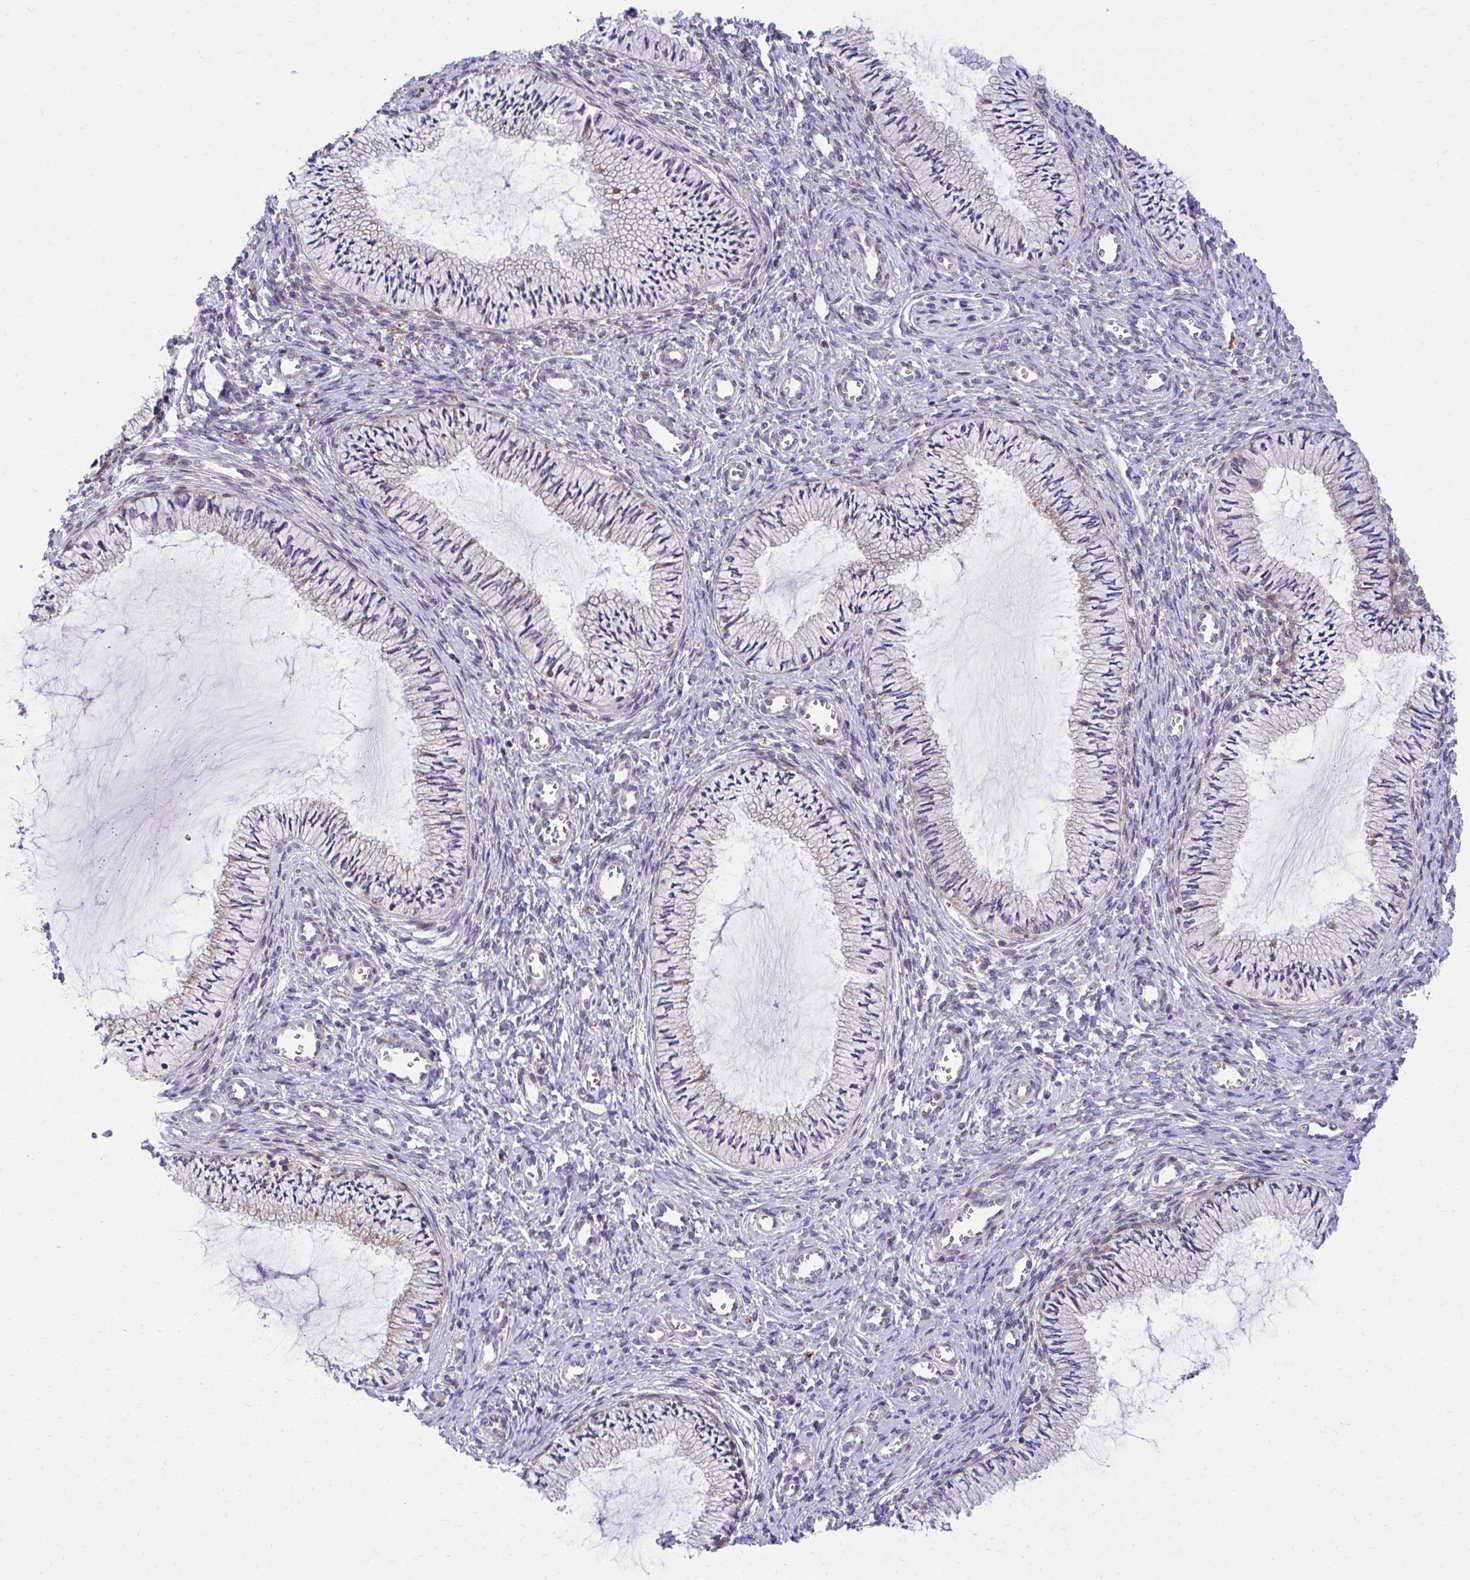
{"staining": {"intensity": "moderate", "quantity": "<25%", "location": "cytoplasmic/membranous"}, "tissue": "cervix", "cell_type": "Glandular cells", "image_type": "normal", "snomed": [{"axis": "morphology", "description": "Normal tissue, NOS"}, {"axis": "topography", "description": "Cervix"}], "caption": "Benign cervix was stained to show a protein in brown. There is low levels of moderate cytoplasmic/membranous positivity in about <25% of glandular cells.", "gene": "RPS15", "patient": {"sex": "female", "age": 24}}